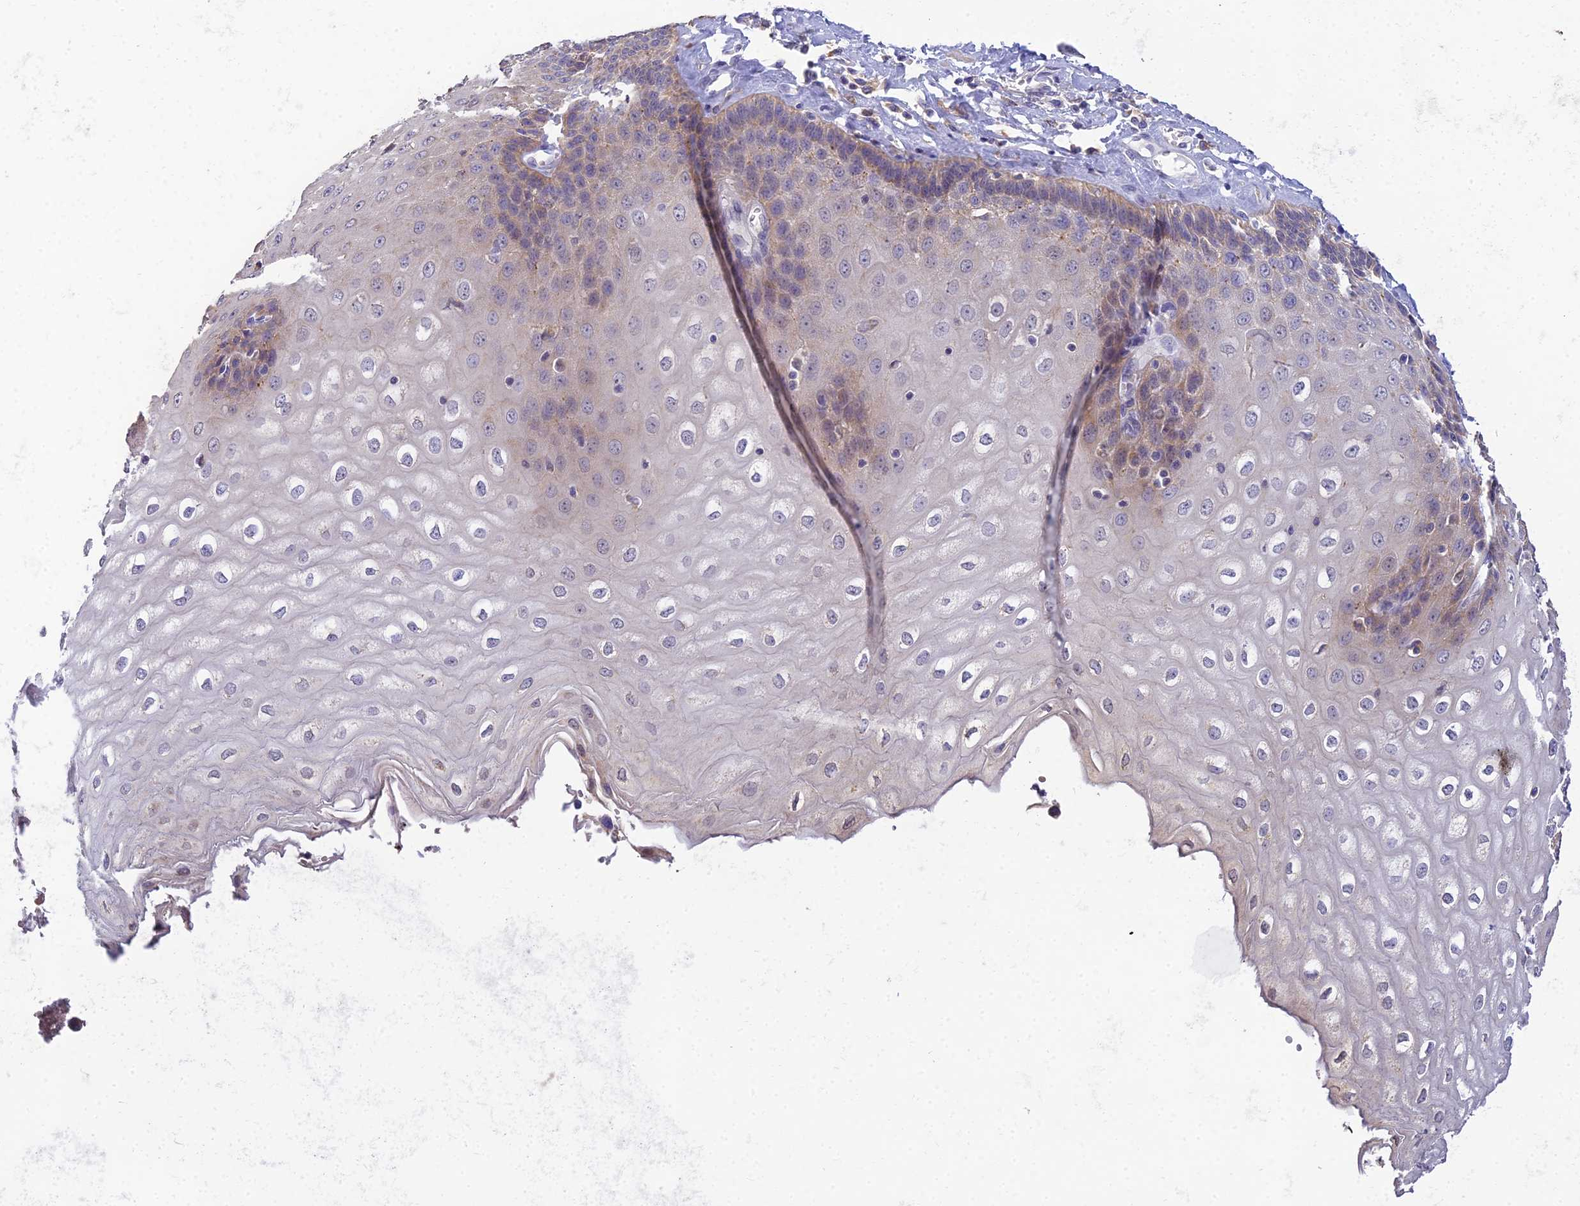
{"staining": {"intensity": "moderate", "quantity": "25%-75%", "location": "cytoplasmic/membranous"}, "tissue": "esophagus", "cell_type": "Squamous epithelial cells", "image_type": "normal", "snomed": [{"axis": "morphology", "description": "Normal tissue, NOS"}, {"axis": "topography", "description": "Esophagus"}], "caption": "The histopathology image shows staining of normal esophagus, revealing moderate cytoplasmic/membranous protein positivity (brown color) within squamous epithelial cells. (brown staining indicates protein expression, while blue staining denotes nuclei).", "gene": "ARL8A", "patient": {"sex": "male", "age": 60}}